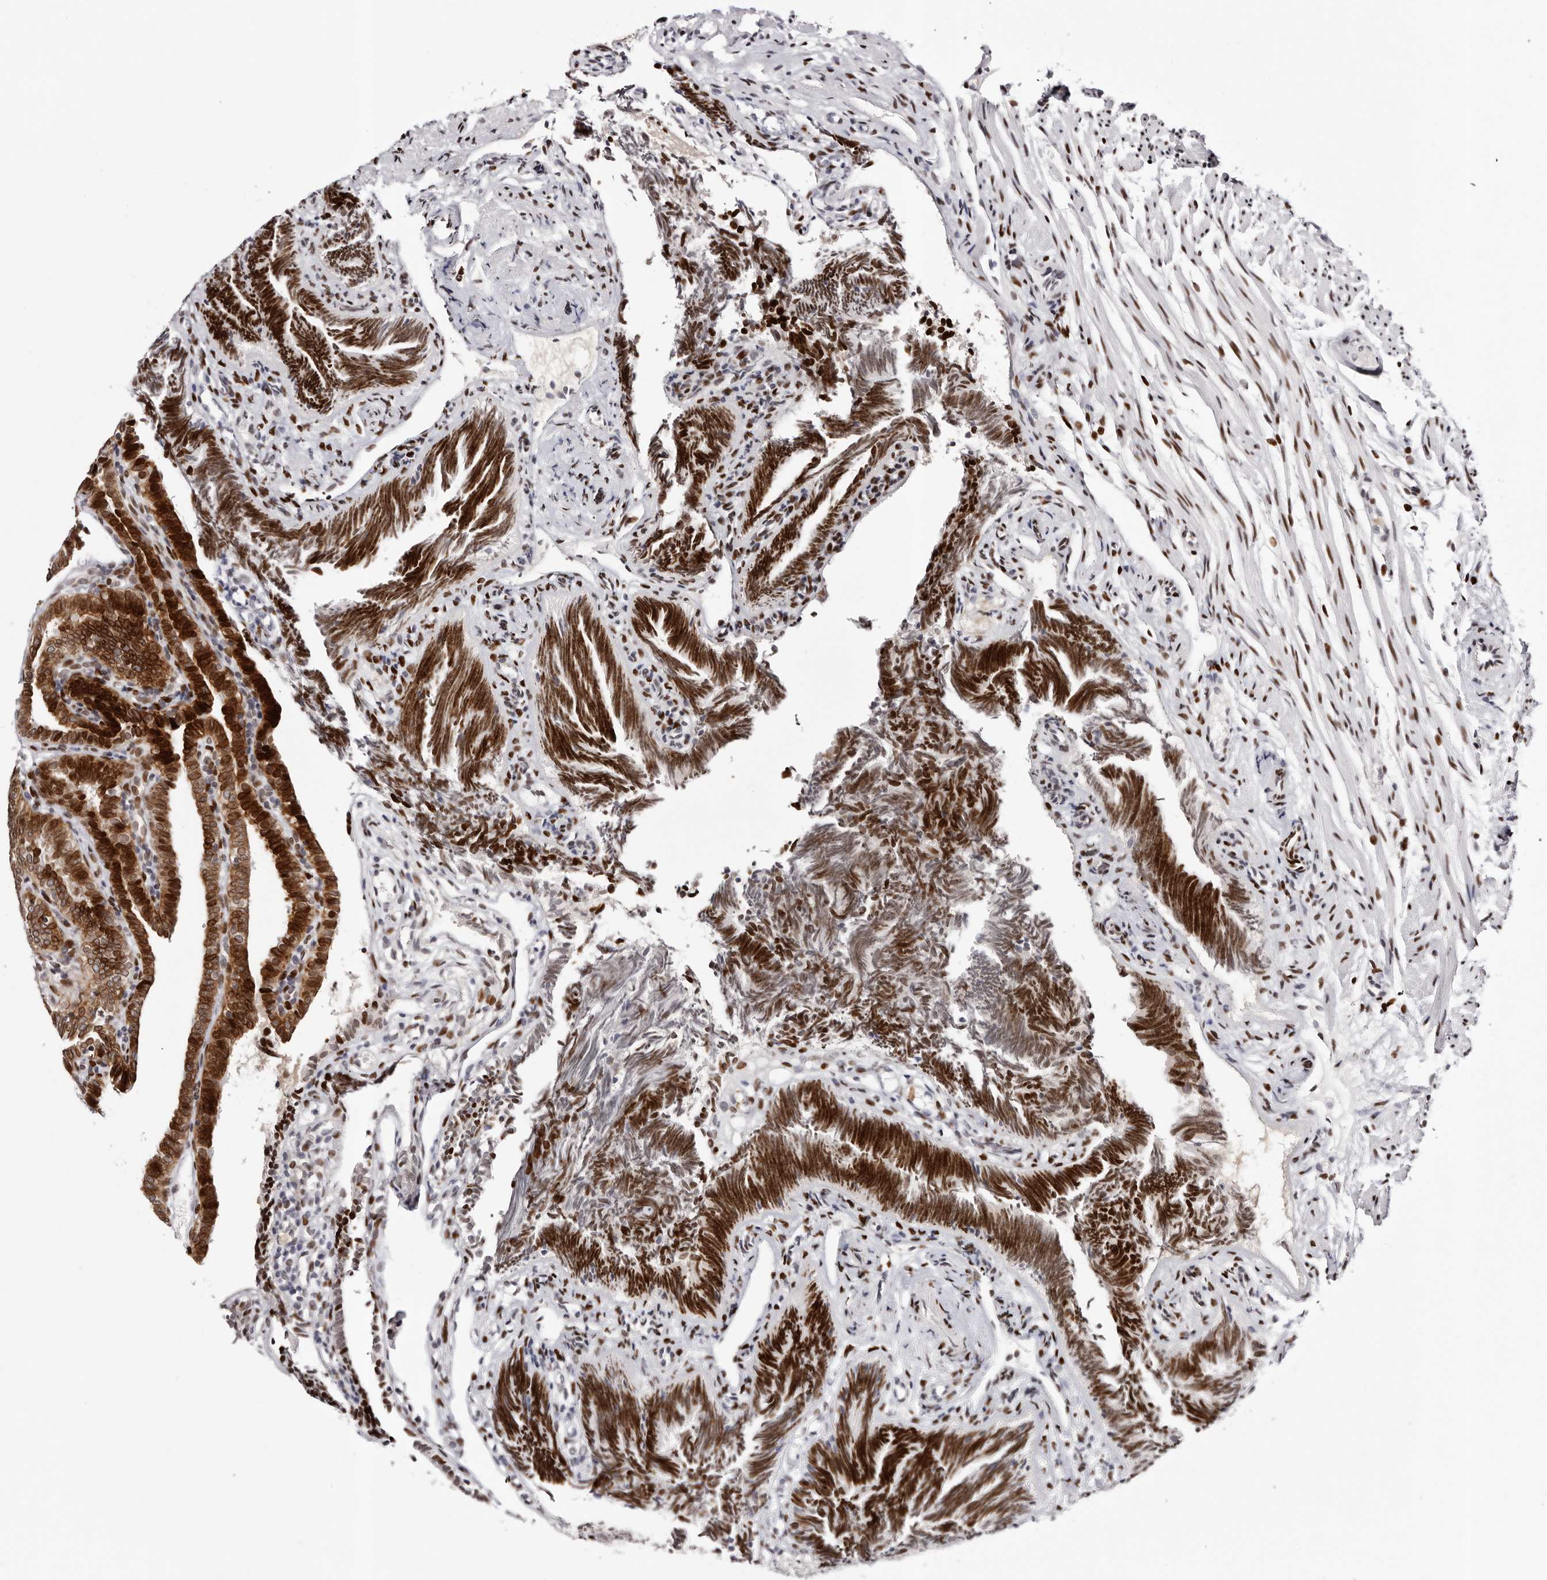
{"staining": {"intensity": "strong", "quantity": ">75%", "location": "cytoplasmic/membranous,nuclear"}, "tissue": "fallopian tube", "cell_type": "Glandular cells", "image_type": "normal", "snomed": [{"axis": "morphology", "description": "Normal tissue, NOS"}, {"axis": "topography", "description": "Fallopian tube"}], "caption": "Immunohistochemistry staining of benign fallopian tube, which exhibits high levels of strong cytoplasmic/membranous,nuclear positivity in approximately >75% of glandular cells indicating strong cytoplasmic/membranous,nuclear protein positivity. The staining was performed using DAB (3,3'-diaminobenzidine) (brown) for protein detection and nuclei were counterstained in hematoxylin (blue).", "gene": "NUP153", "patient": {"sex": "female", "age": 39}}